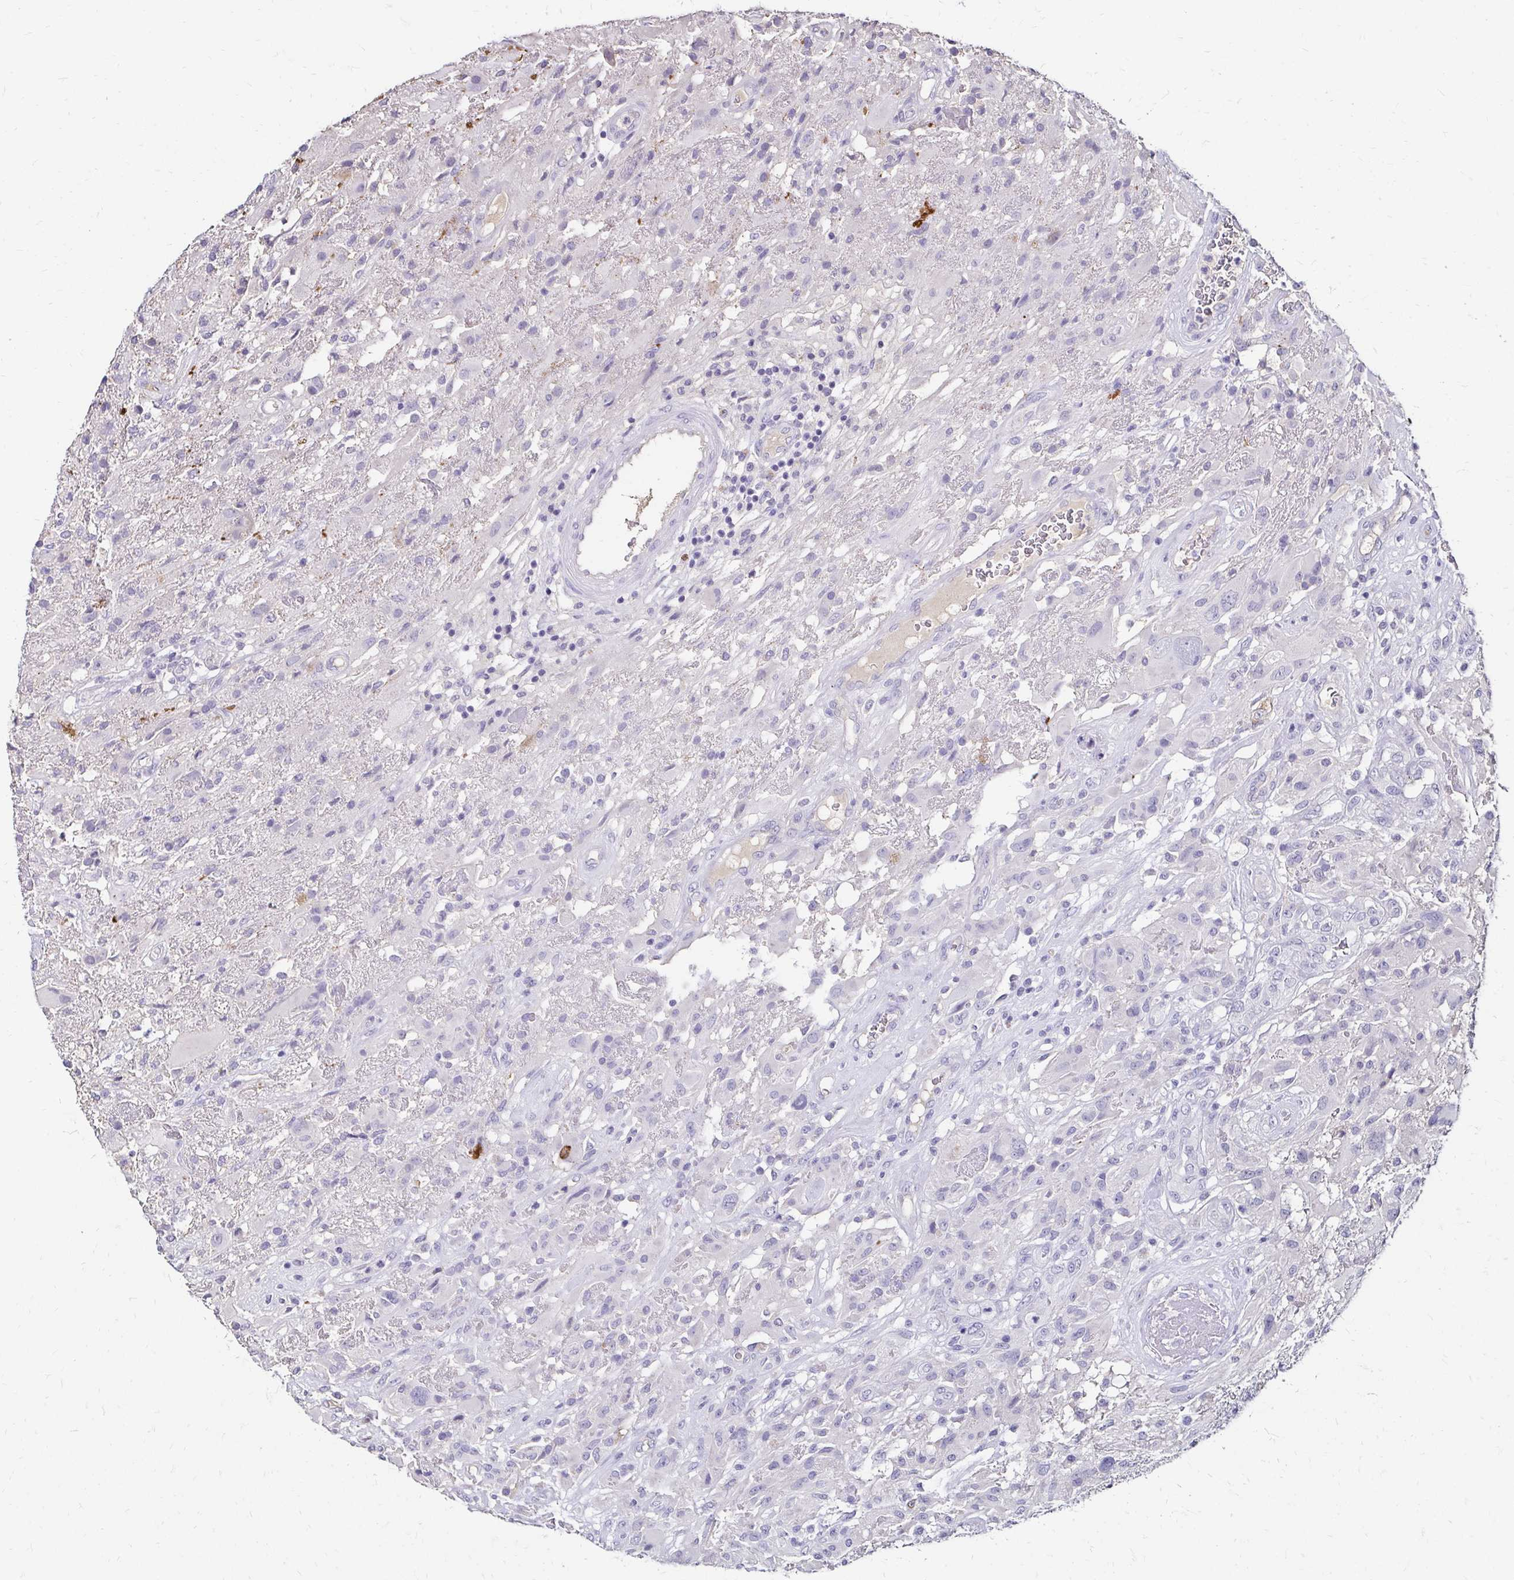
{"staining": {"intensity": "negative", "quantity": "none", "location": "none"}, "tissue": "glioma", "cell_type": "Tumor cells", "image_type": "cancer", "snomed": [{"axis": "morphology", "description": "Glioma, malignant, High grade"}, {"axis": "topography", "description": "Brain"}], "caption": "Immunohistochemistry (IHC) image of neoplastic tissue: glioma stained with DAB exhibits no significant protein staining in tumor cells. The staining is performed using DAB brown chromogen with nuclei counter-stained in using hematoxylin.", "gene": "SCG3", "patient": {"sex": "male", "age": 46}}